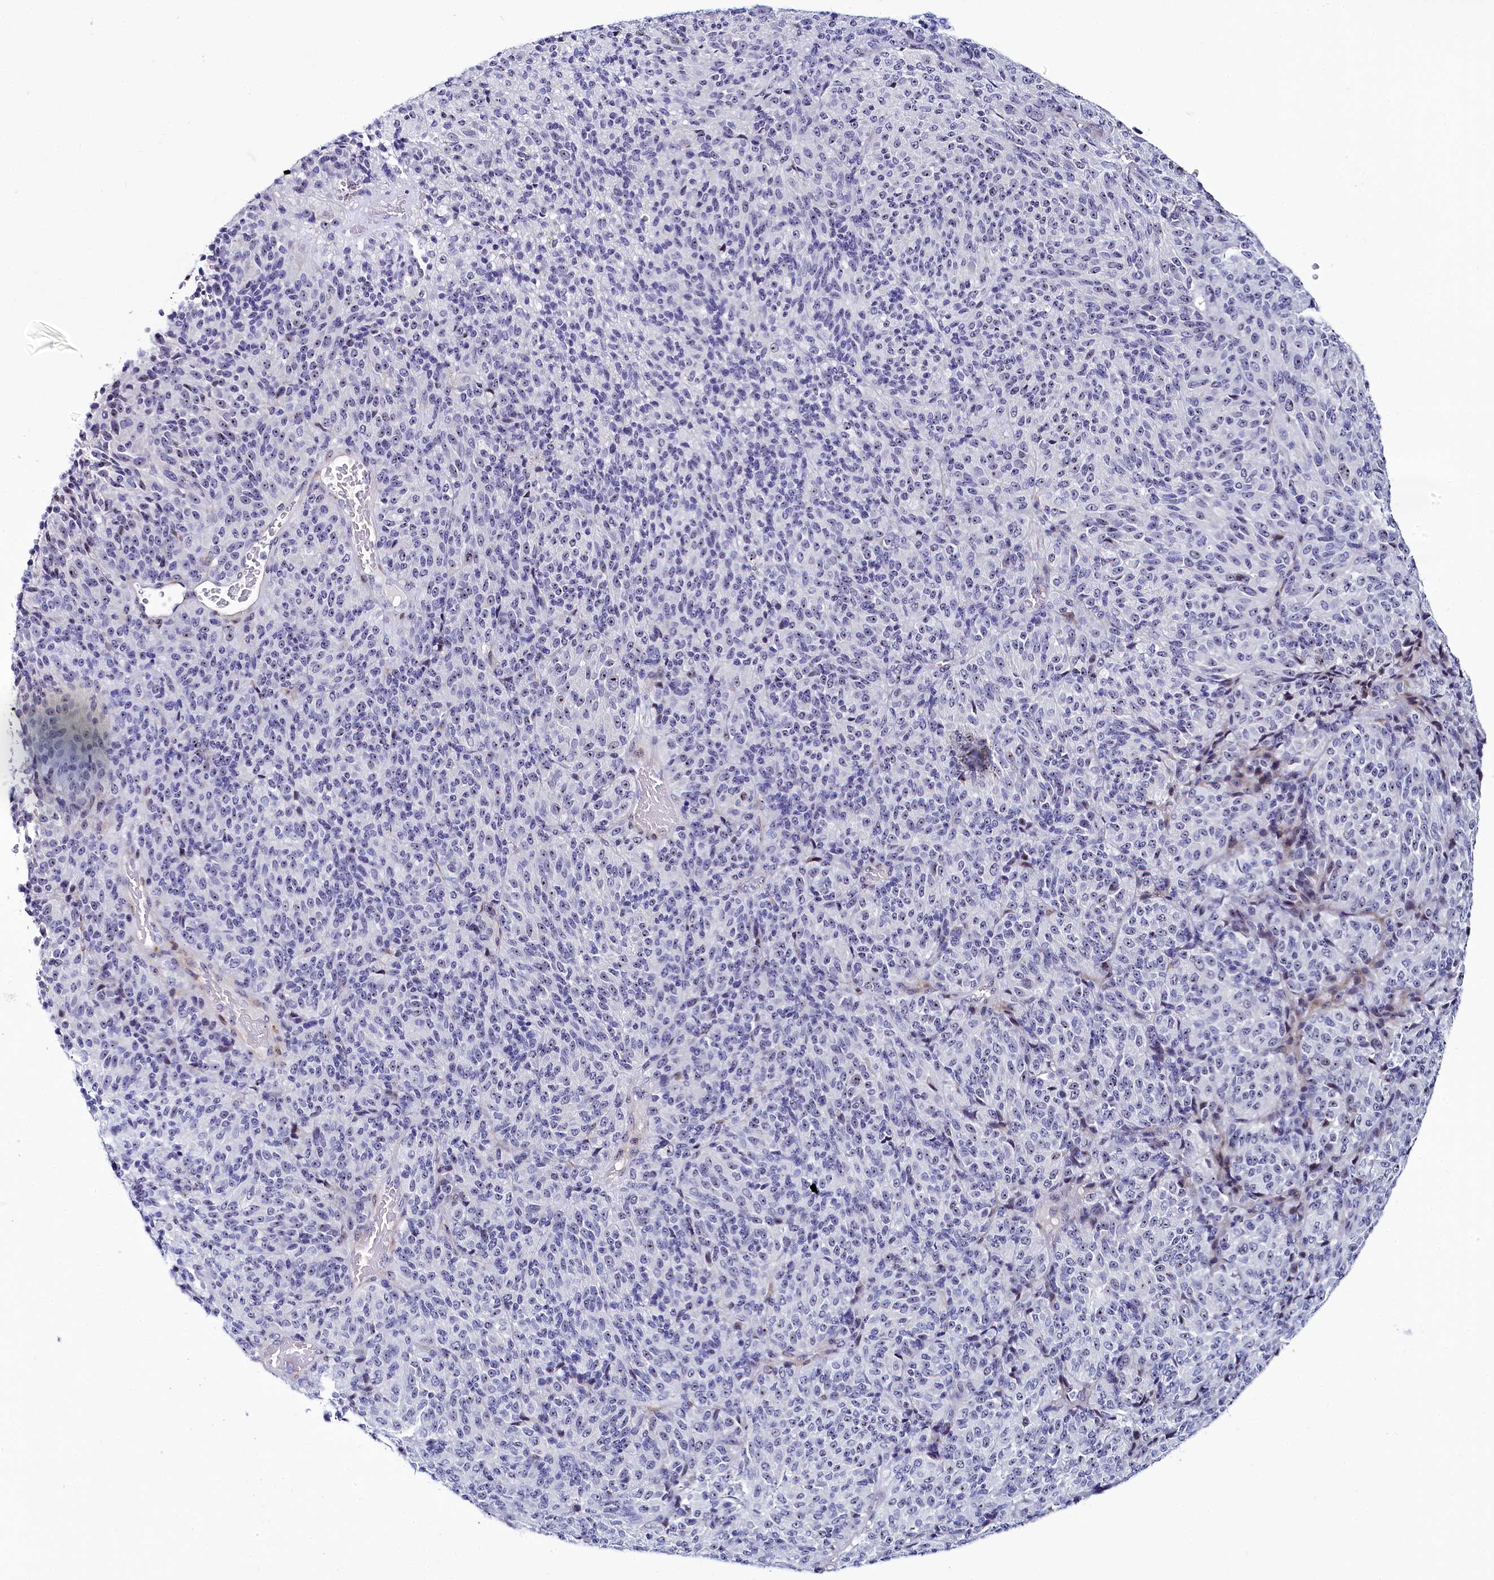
{"staining": {"intensity": "negative", "quantity": "none", "location": "none"}, "tissue": "melanoma", "cell_type": "Tumor cells", "image_type": "cancer", "snomed": [{"axis": "morphology", "description": "Malignant melanoma, Metastatic site"}, {"axis": "topography", "description": "Brain"}], "caption": "This is a photomicrograph of immunohistochemistry staining of melanoma, which shows no expression in tumor cells.", "gene": "TCOF1", "patient": {"sex": "female", "age": 56}}